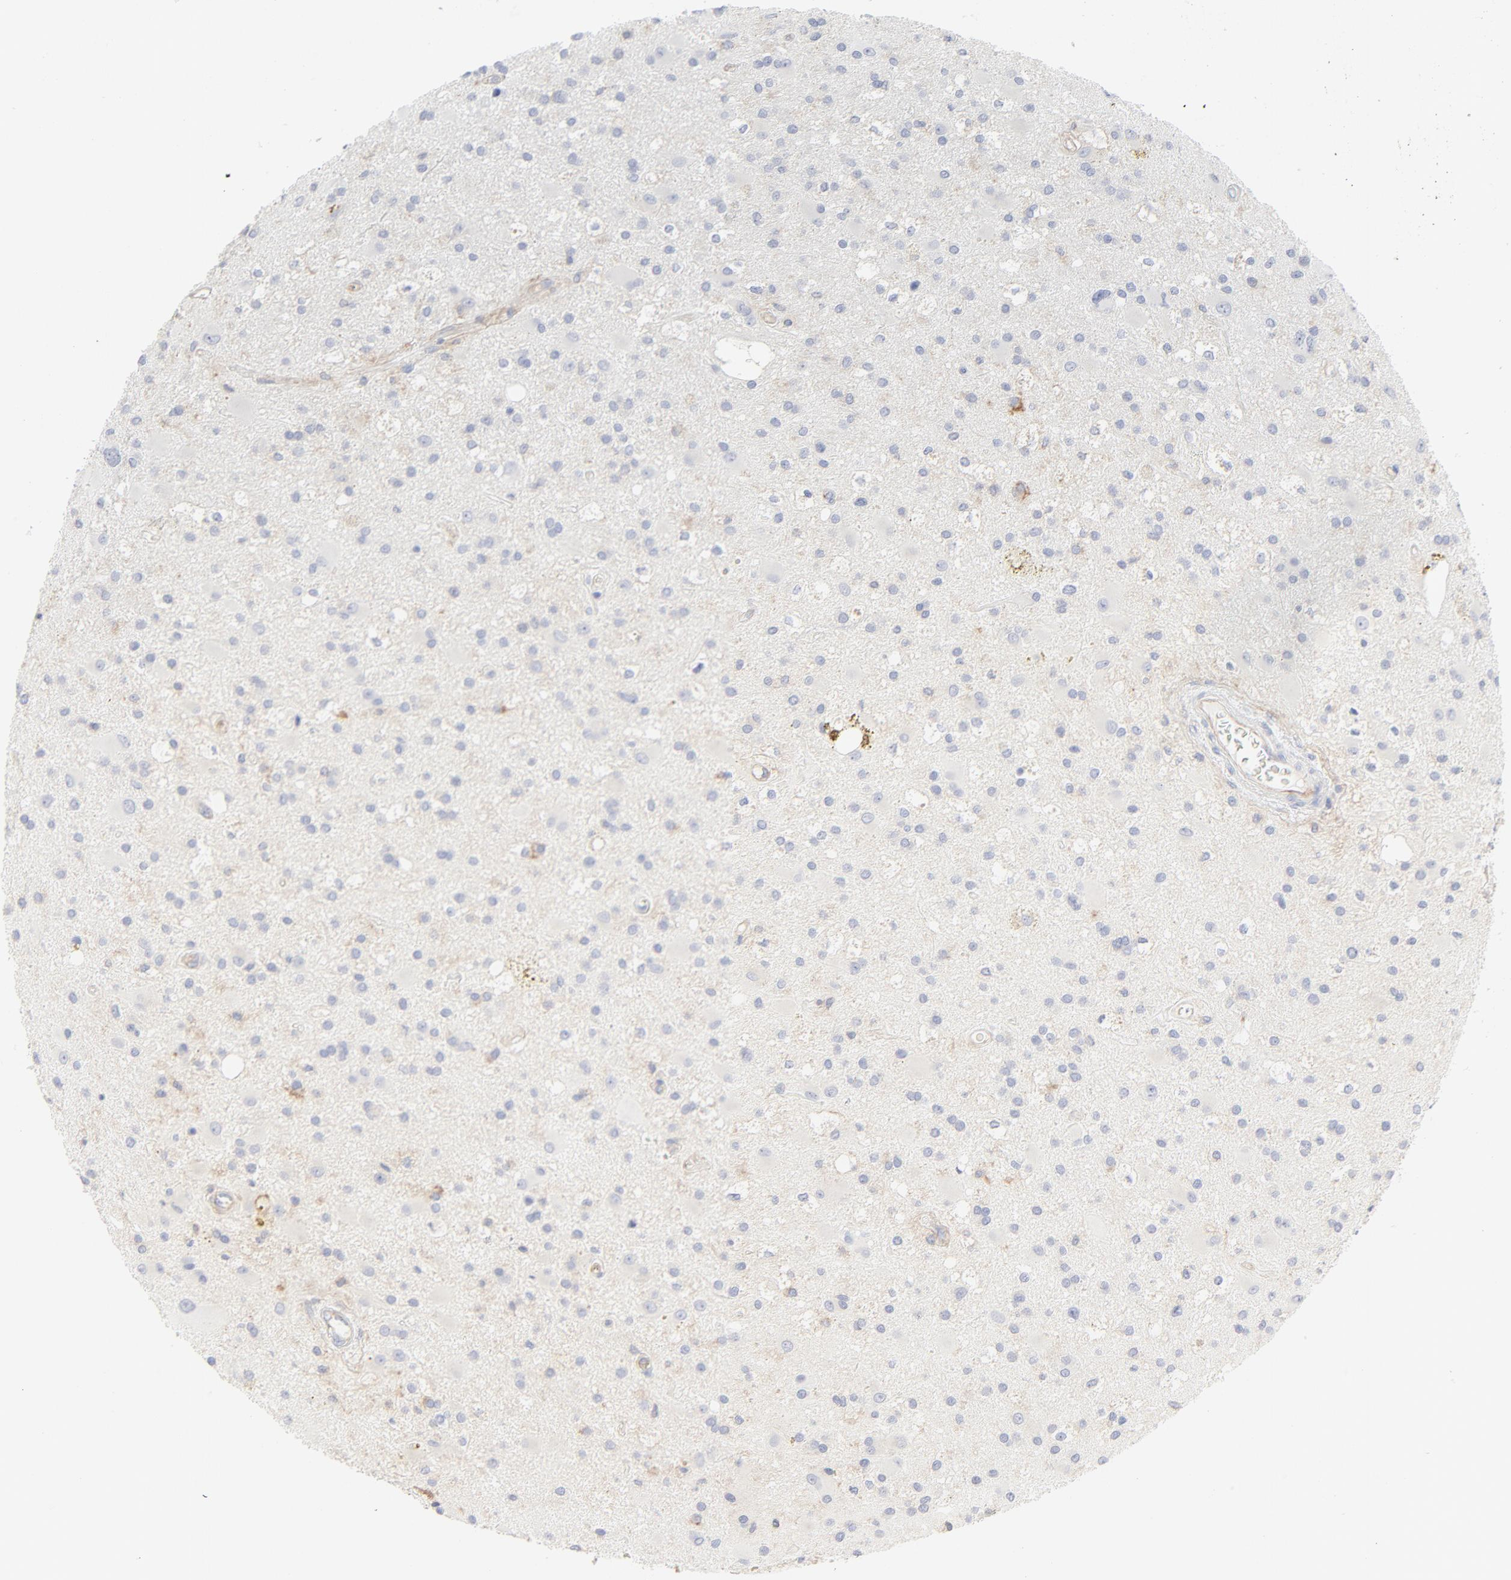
{"staining": {"intensity": "negative", "quantity": "none", "location": "none"}, "tissue": "glioma", "cell_type": "Tumor cells", "image_type": "cancer", "snomed": [{"axis": "morphology", "description": "Glioma, malignant, Low grade"}, {"axis": "topography", "description": "Brain"}], "caption": "DAB (3,3'-diaminobenzidine) immunohistochemical staining of glioma shows no significant expression in tumor cells.", "gene": "ITGA5", "patient": {"sex": "male", "age": 58}}